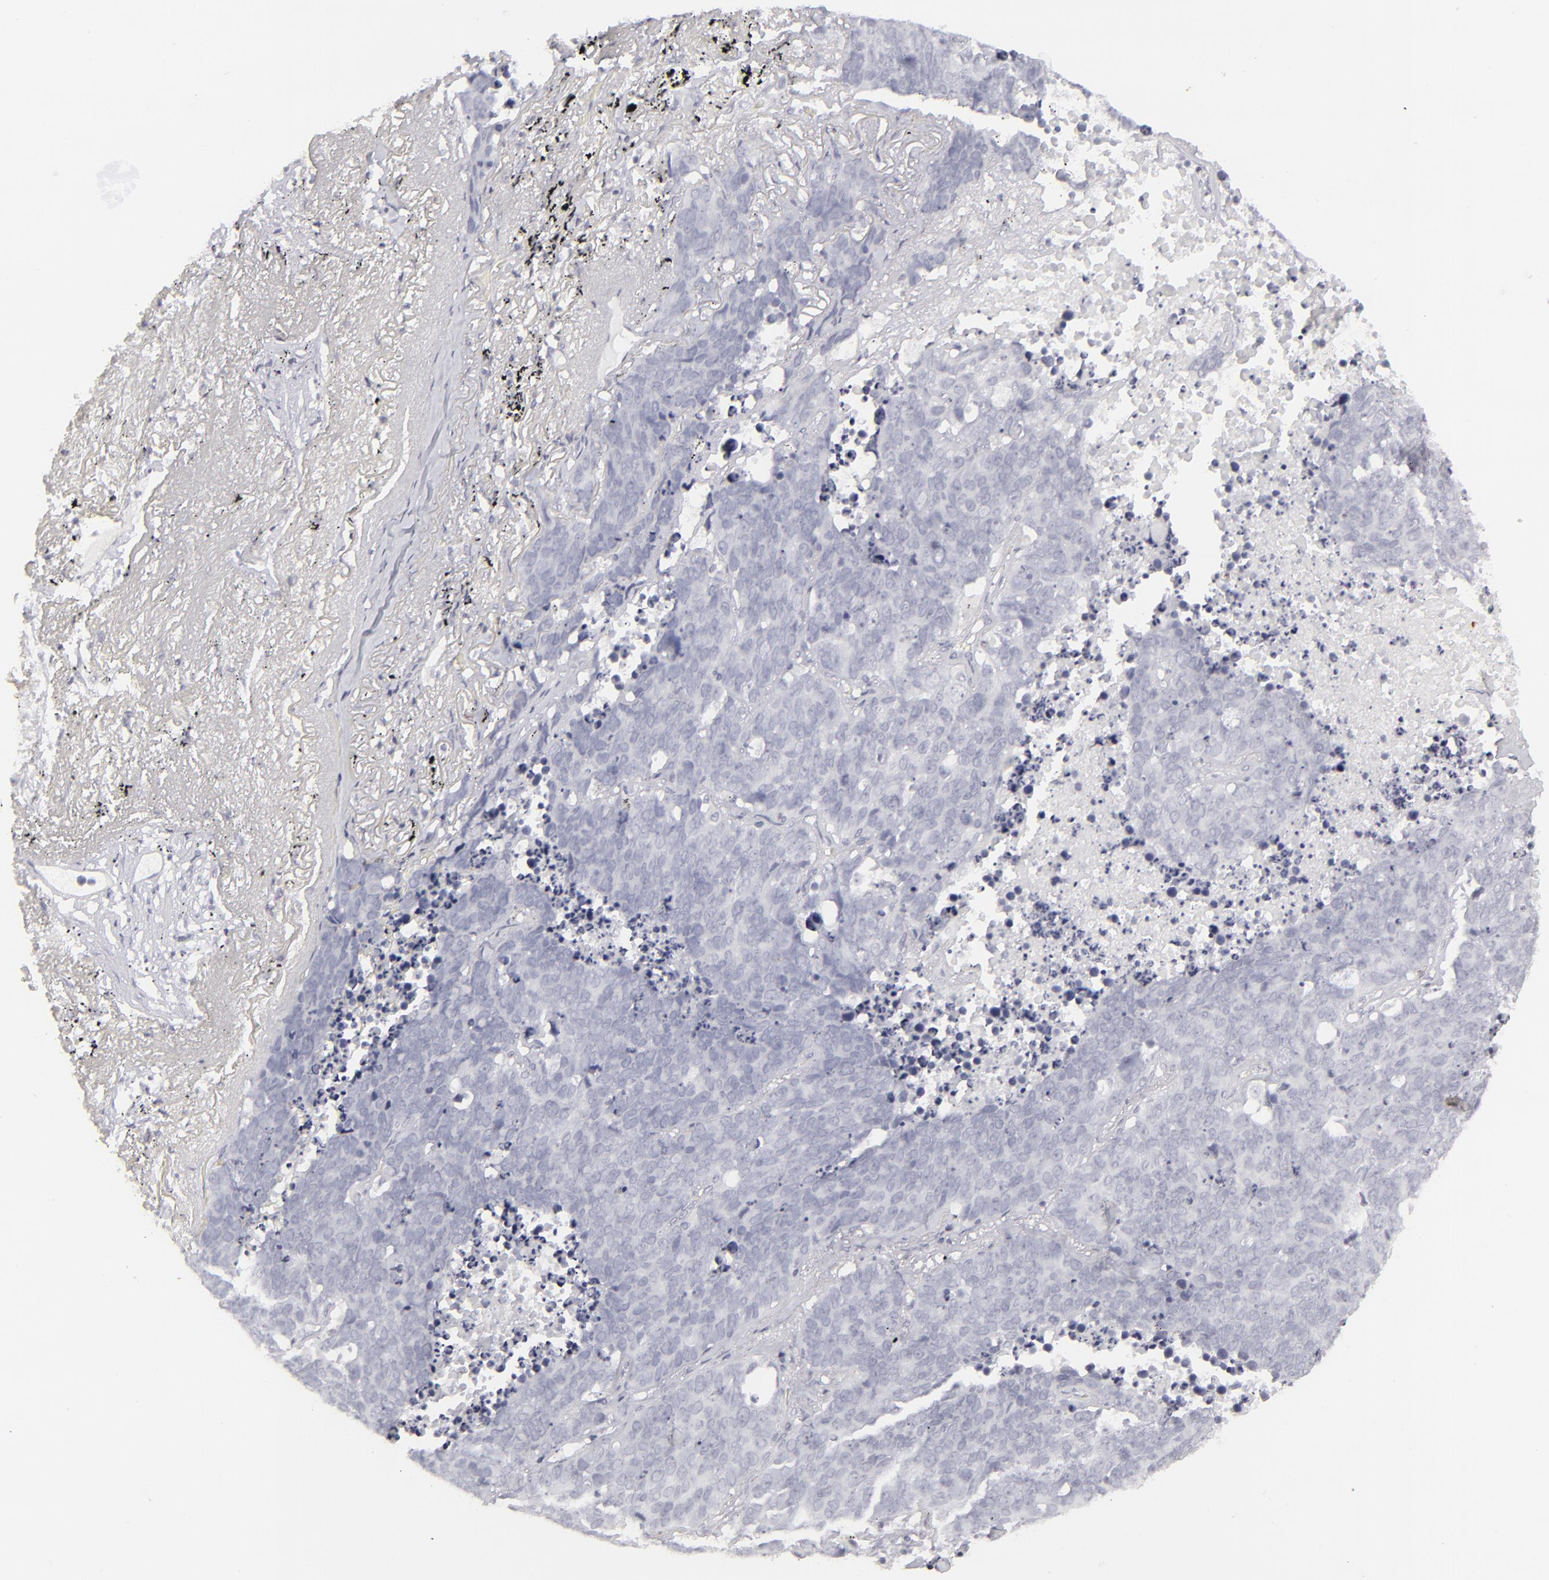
{"staining": {"intensity": "negative", "quantity": "none", "location": "none"}, "tissue": "lung cancer", "cell_type": "Tumor cells", "image_type": "cancer", "snomed": [{"axis": "morphology", "description": "Carcinoid, malignant, NOS"}, {"axis": "topography", "description": "Lung"}], "caption": "A histopathology image of lung cancer (malignant carcinoid) stained for a protein reveals no brown staining in tumor cells.", "gene": "CD7", "patient": {"sex": "male", "age": 60}}